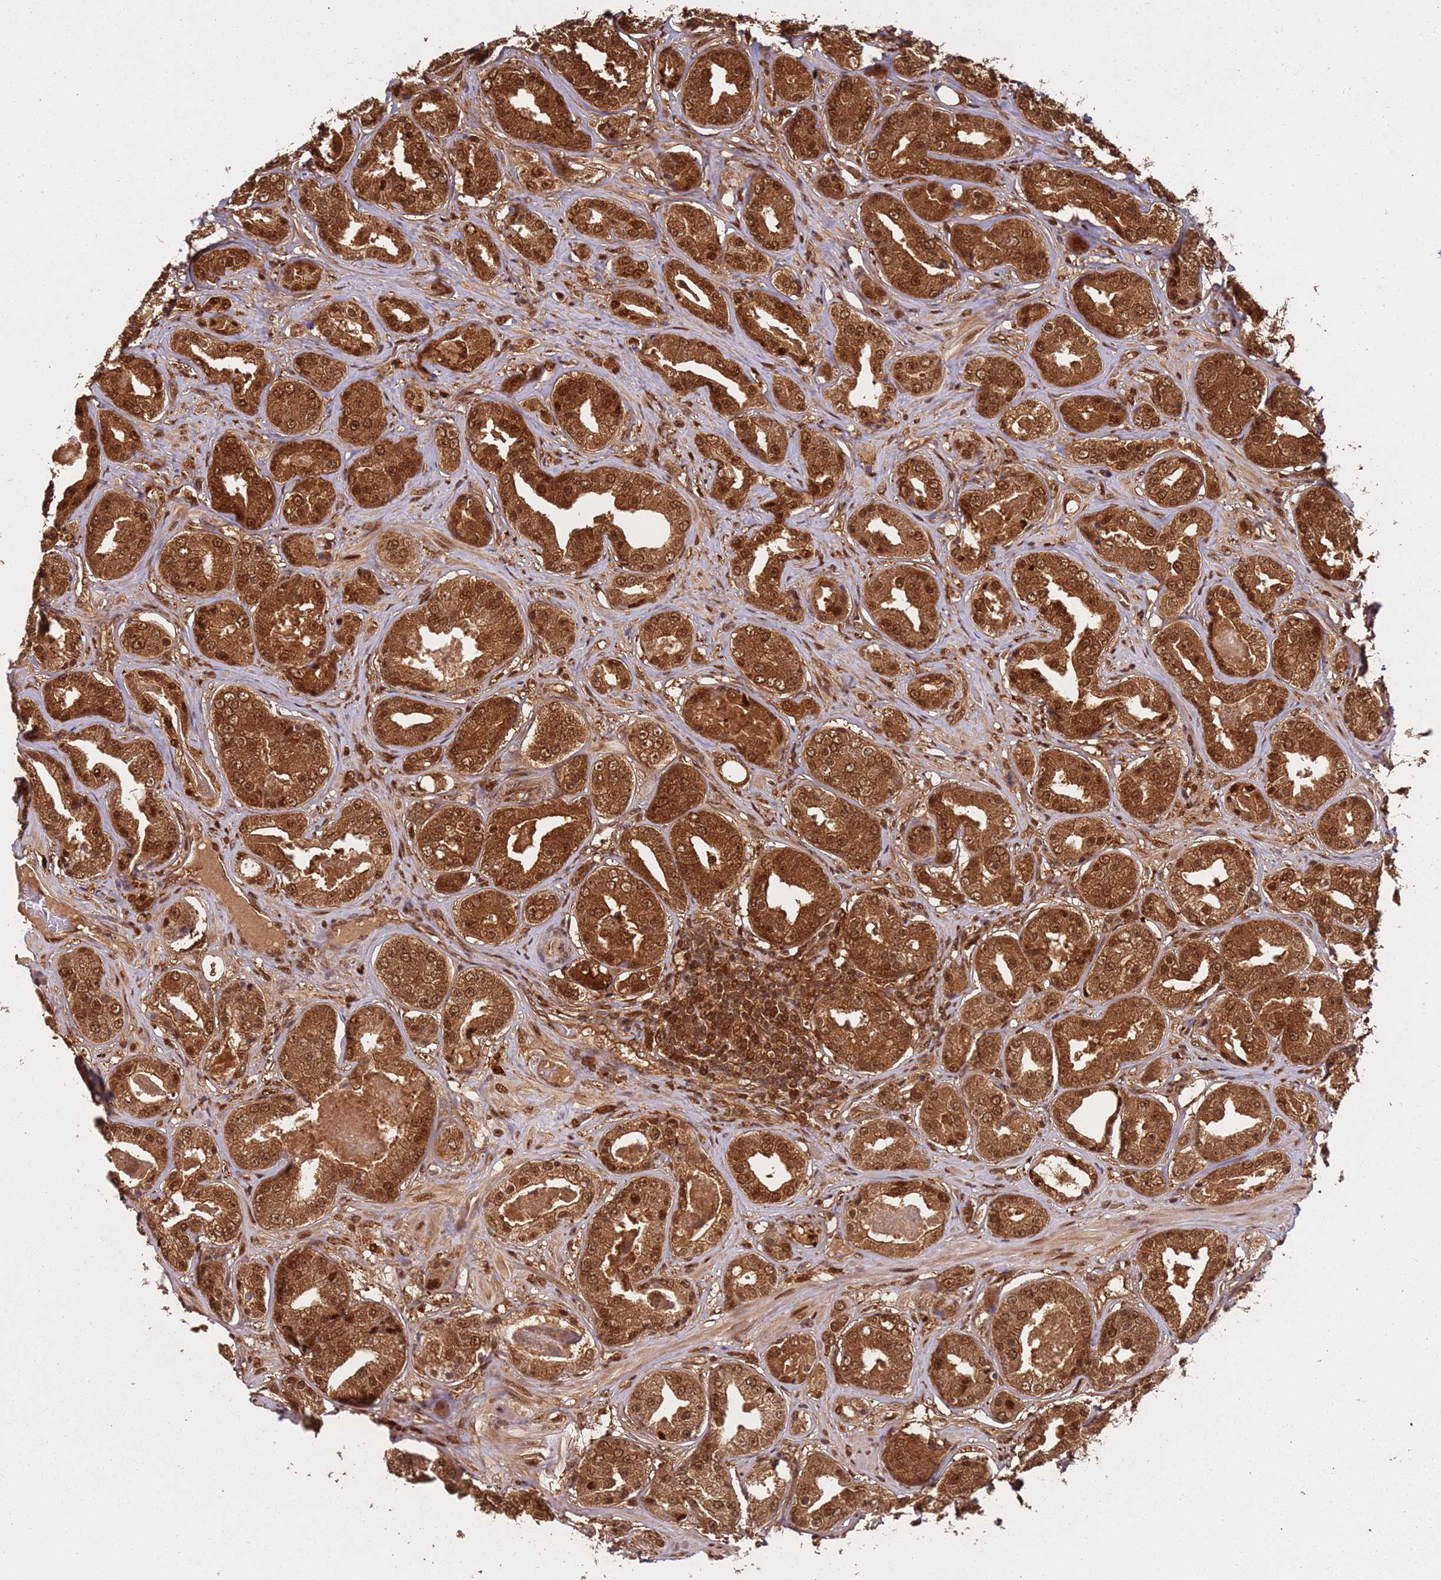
{"staining": {"intensity": "strong", "quantity": ">75%", "location": "cytoplasmic/membranous,nuclear"}, "tissue": "prostate cancer", "cell_type": "Tumor cells", "image_type": "cancer", "snomed": [{"axis": "morphology", "description": "Adenocarcinoma, High grade"}, {"axis": "topography", "description": "Prostate"}], "caption": "Protein expression analysis of prostate cancer reveals strong cytoplasmic/membranous and nuclear positivity in approximately >75% of tumor cells.", "gene": "PGLS", "patient": {"sex": "male", "age": 63}}